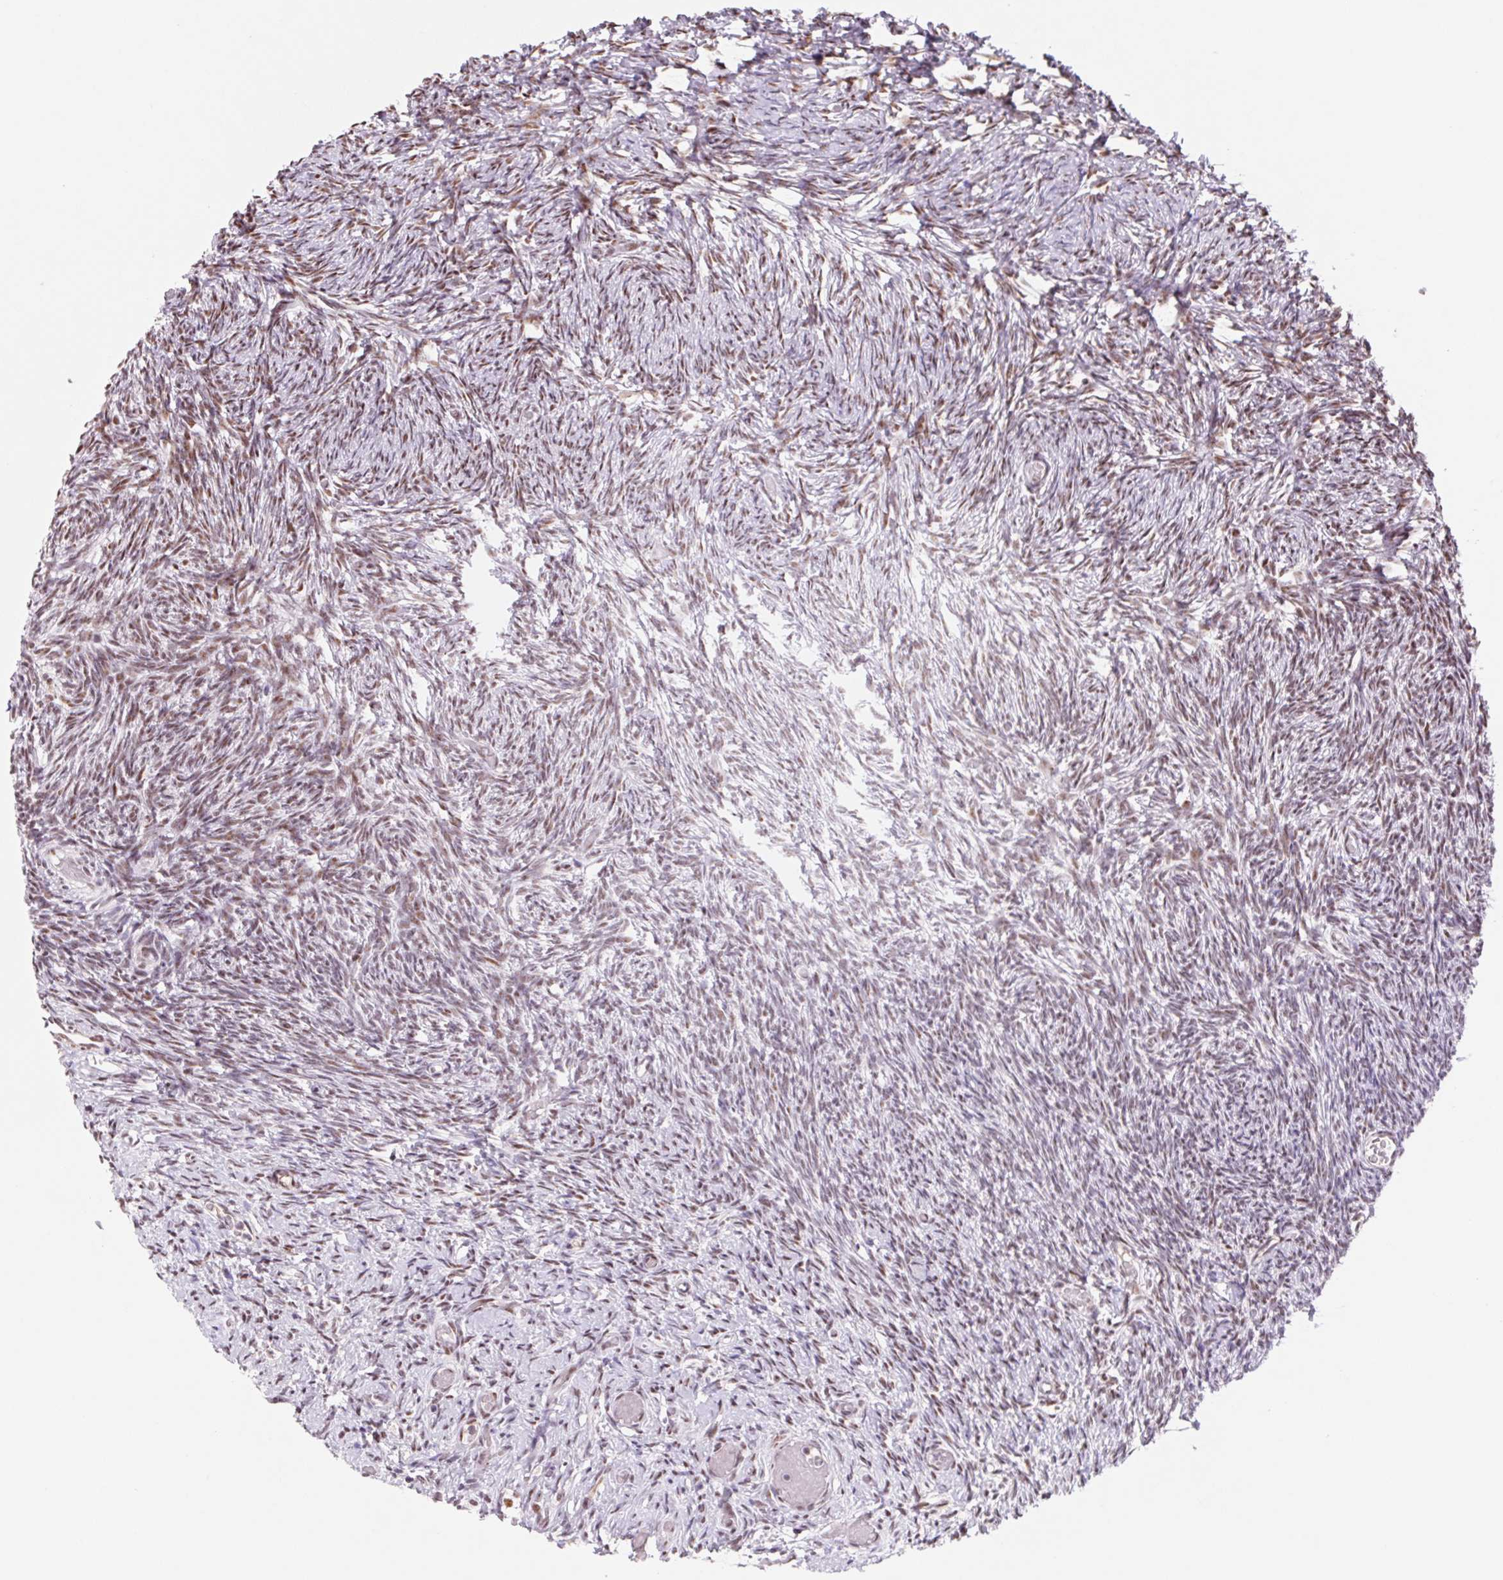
{"staining": {"intensity": "weak", "quantity": ">75%", "location": "nuclear"}, "tissue": "ovary", "cell_type": "Follicle cells", "image_type": "normal", "snomed": [{"axis": "morphology", "description": "Normal tissue, NOS"}, {"axis": "topography", "description": "Ovary"}], "caption": "Normal ovary exhibits weak nuclear staining in approximately >75% of follicle cells, visualized by immunohistochemistry.", "gene": "DPPA5", "patient": {"sex": "female", "age": 39}}